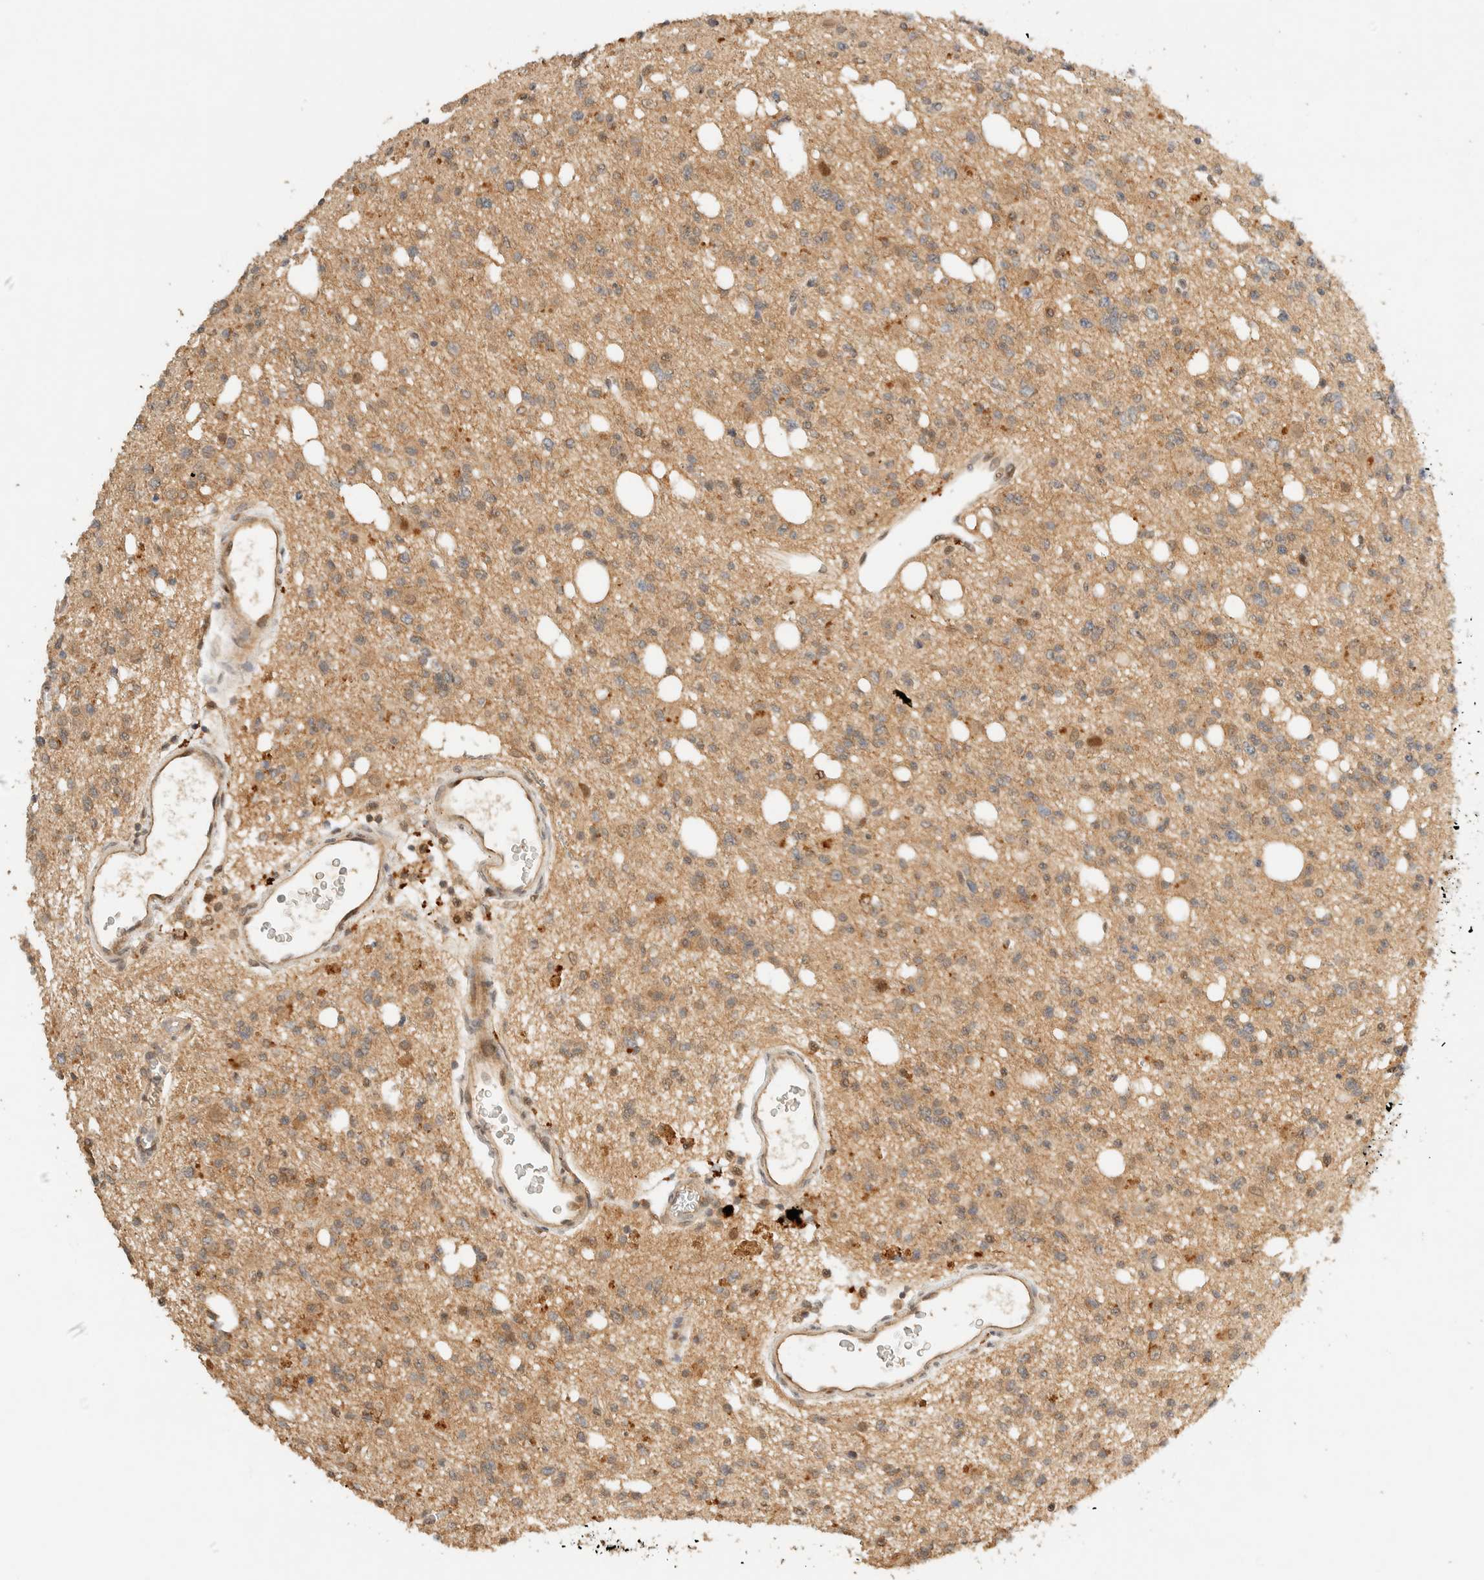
{"staining": {"intensity": "weak", "quantity": "25%-75%", "location": "cytoplasmic/membranous"}, "tissue": "glioma", "cell_type": "Tumor cells", "image_type": "cancer", "snomed": [{"axis": "morphology", "description": "Glioma, malignant, High grade"}, {"axis": "topography", "description": "Brain"}], "caption": "Protein staining reveals weak cytoplasmic/membranous positivity in approximately 25%-75% of tumor cells in malignant glioma (high-grade).", "gene": "ZBTB34", "patient": {"sex": "female", "age": 62}}